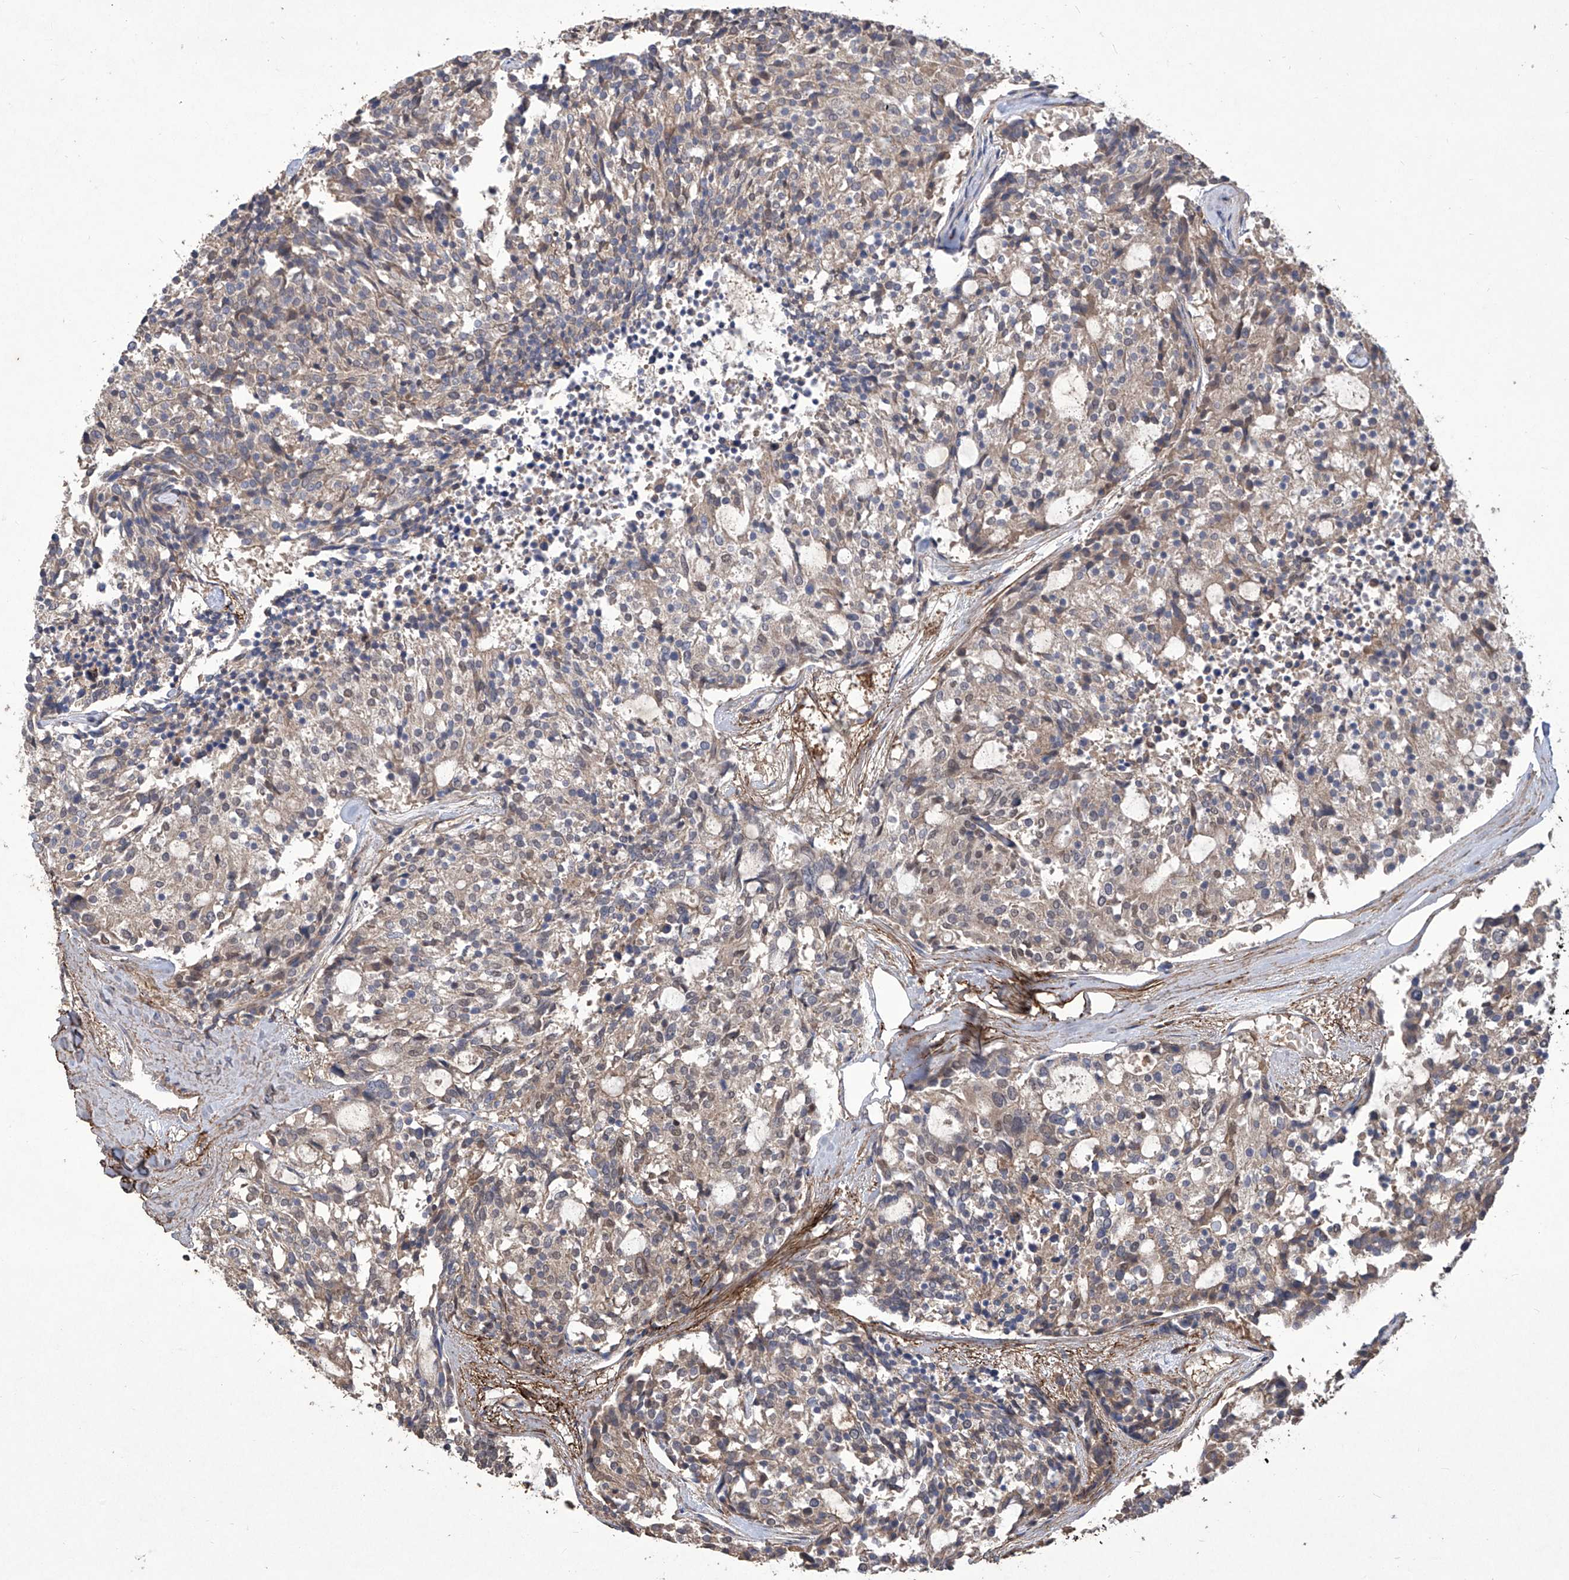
{"staining": {"intensity": "weak", "quantity": "25%-75%", "location": "cytoplasmic/membranous,nuclear"}, "tissue": "carcinoid", "cell_type": "Tumor cells", "image_type": "cancer", "snomed": [{"axis": "morphology", "description": "Carcinoid, malignant, NOS"}, {"axis": "topography", "description": "Pancreas"}], "caption": "Brown immunohistochemical staining in malignant carcinoid exhibits weak cytoplasmic/membranous and nuclear staining in about 25%-75% of tumor cells.", "gene": "TXNIP", "patient": {"sex": "female", "age": 54}}